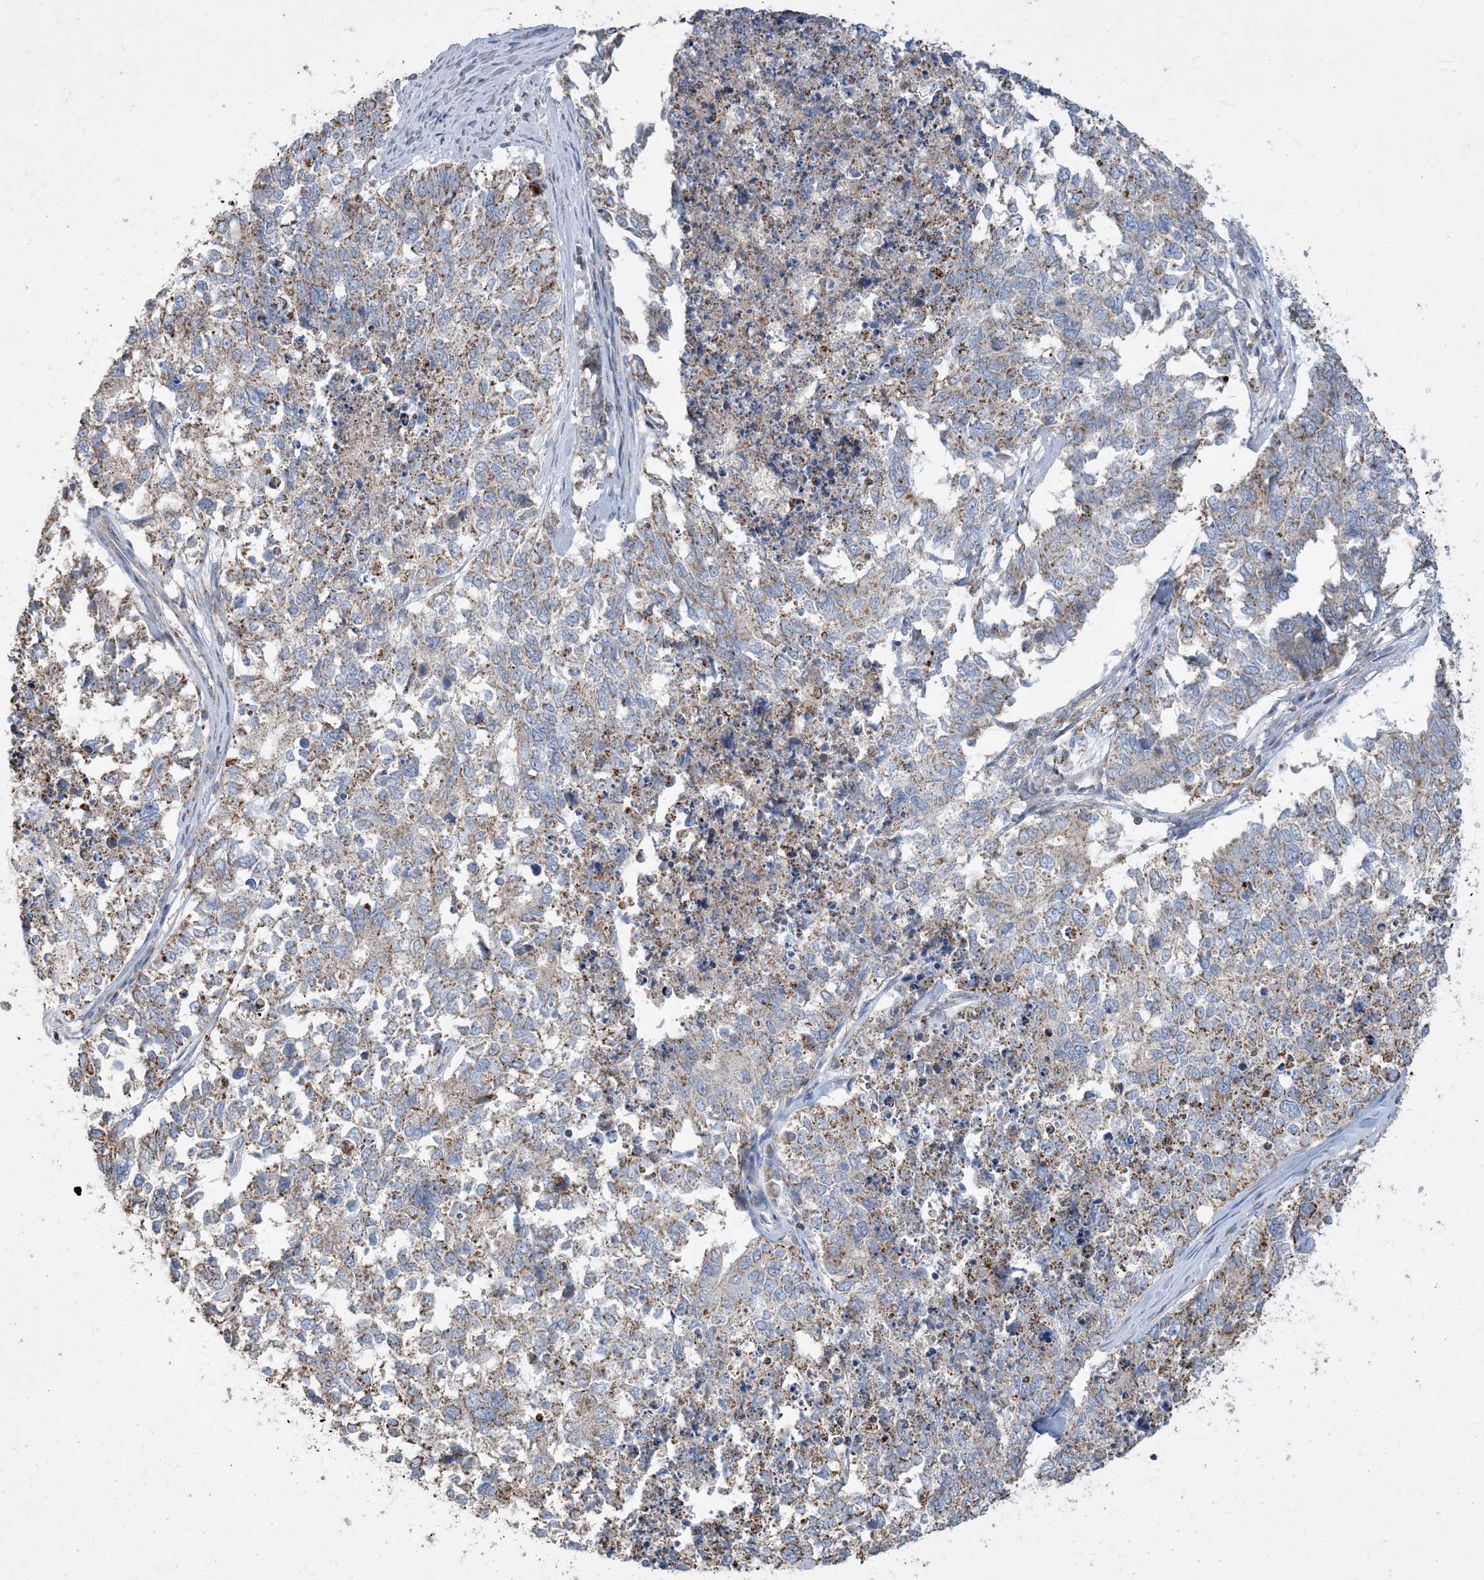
{"staining": {"intensity": "moderate", "quantity": ">75%", "location": "cytoplasmic/membranous"}, "tissue": "cervical cancer", "cell_type": "Tumor cells", "image_type": "cancer", "snomed": [{"axis": "morphology", "description": "Squamous cell carcinoma, NOS"}, {"axis": "topography", "description": "Cervix"}], "caption": "IHC staining of cervical squamous cell carcinoma, which displays medium levels of moderate cytoplasmic/membranous expression in about >75% of tumor cells indicating moderate cytoplasmic/membranous protein expression. The staining was performed using DAB (3,3'-diaminobenzidine) (brown) for protein detection and nuclei were counterstained in hematoxylin (blue).", "gene": "ECHDC1", "patient": {"sex": "female", "age": 63}}